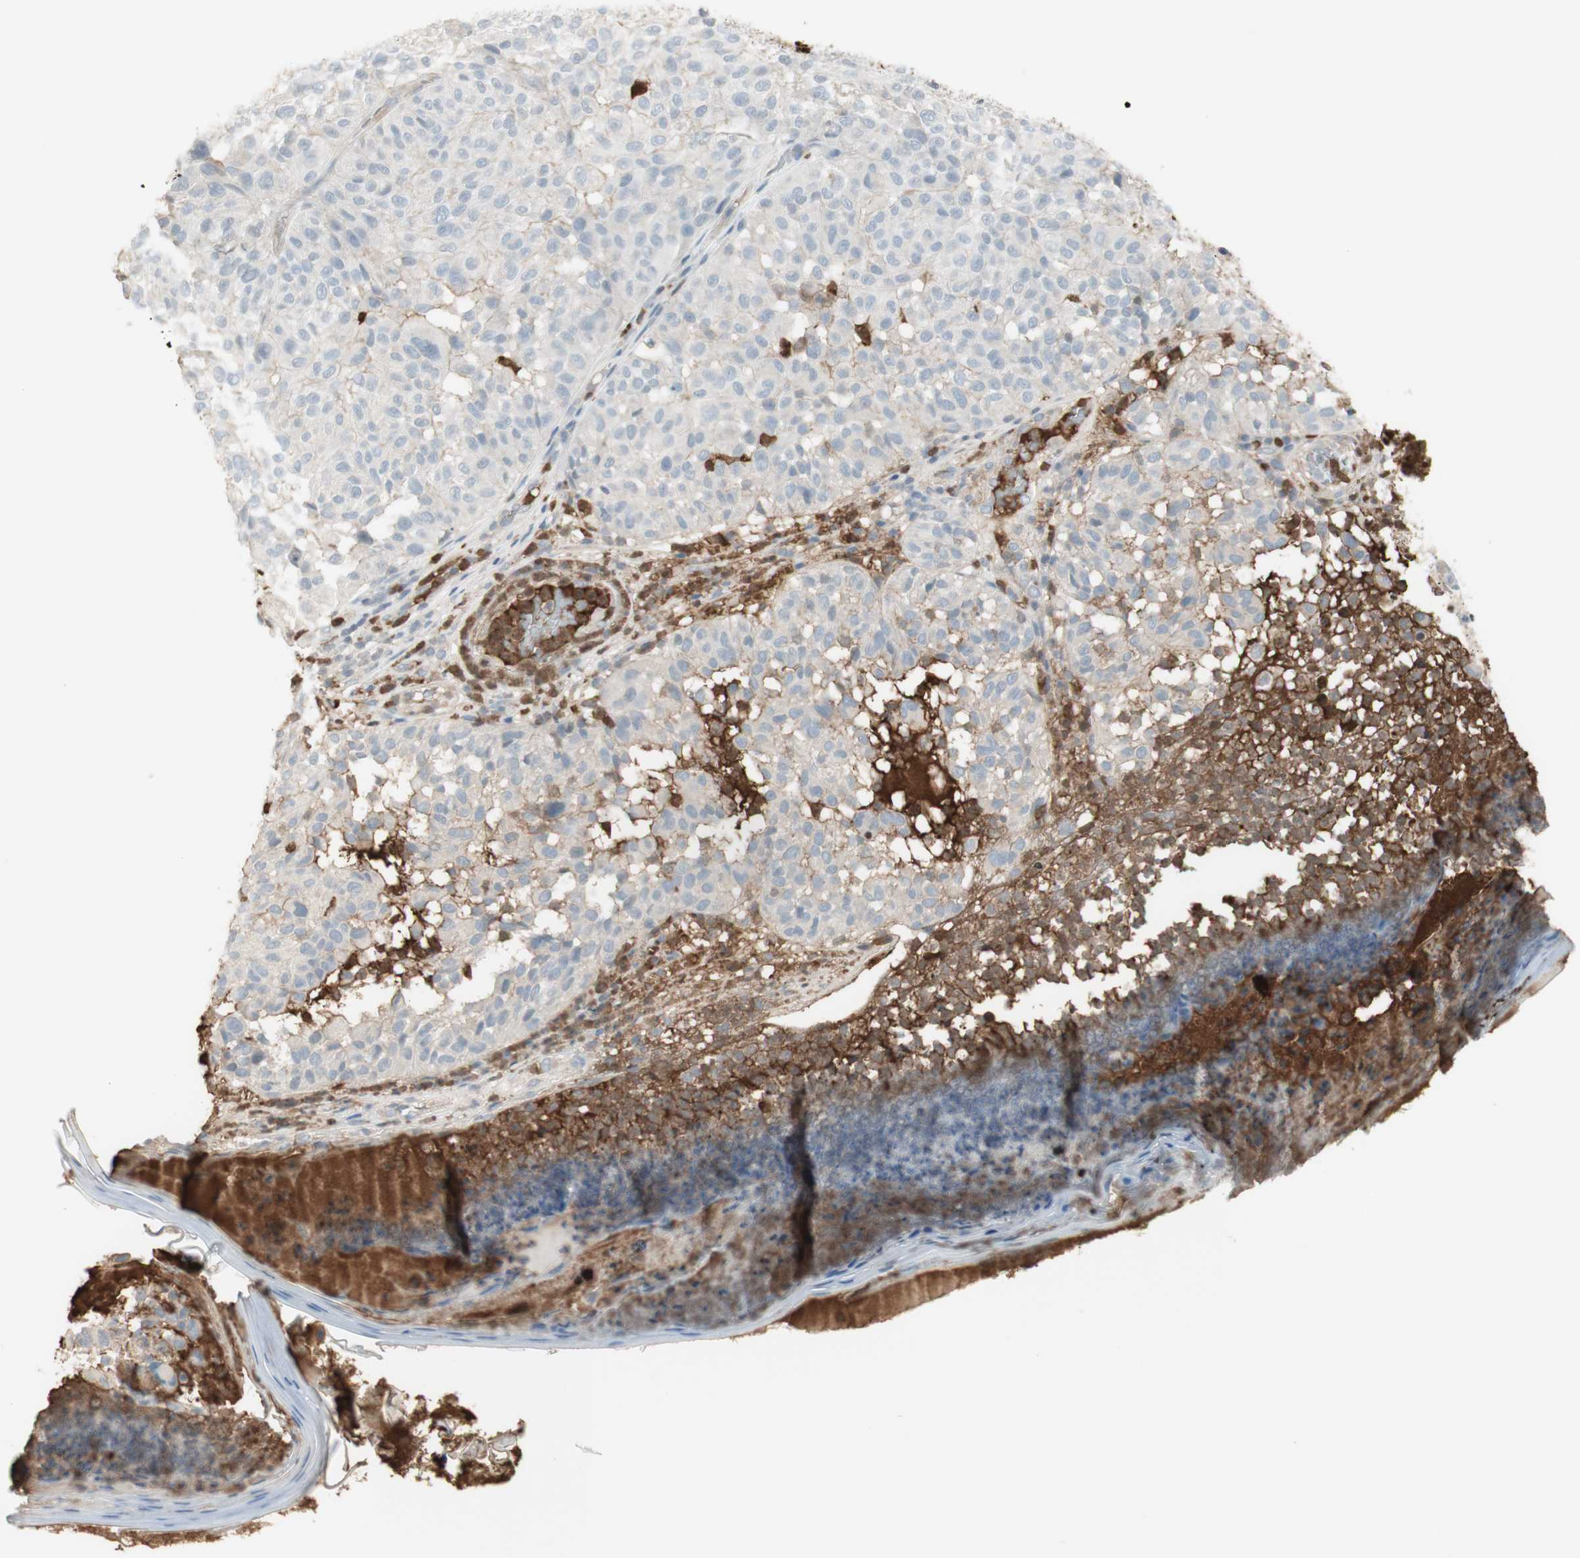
{"staining": {"intensity": "negative", "quantity": "none", "location": "none"}, "tissue": "melanoma", "cell_type": "Tumor cells", "image_type": "cancer", "snomed": [{"axis": "morphology", "description": "Malignant melanoma, NOS"}, {"axis": "topography", "description": "Skin"}], "caption": "Tumor cells are negative for protein expression in human malignant melanoma.", "gene": "NID1", "patient": {"sex": "female", "age": 46}}